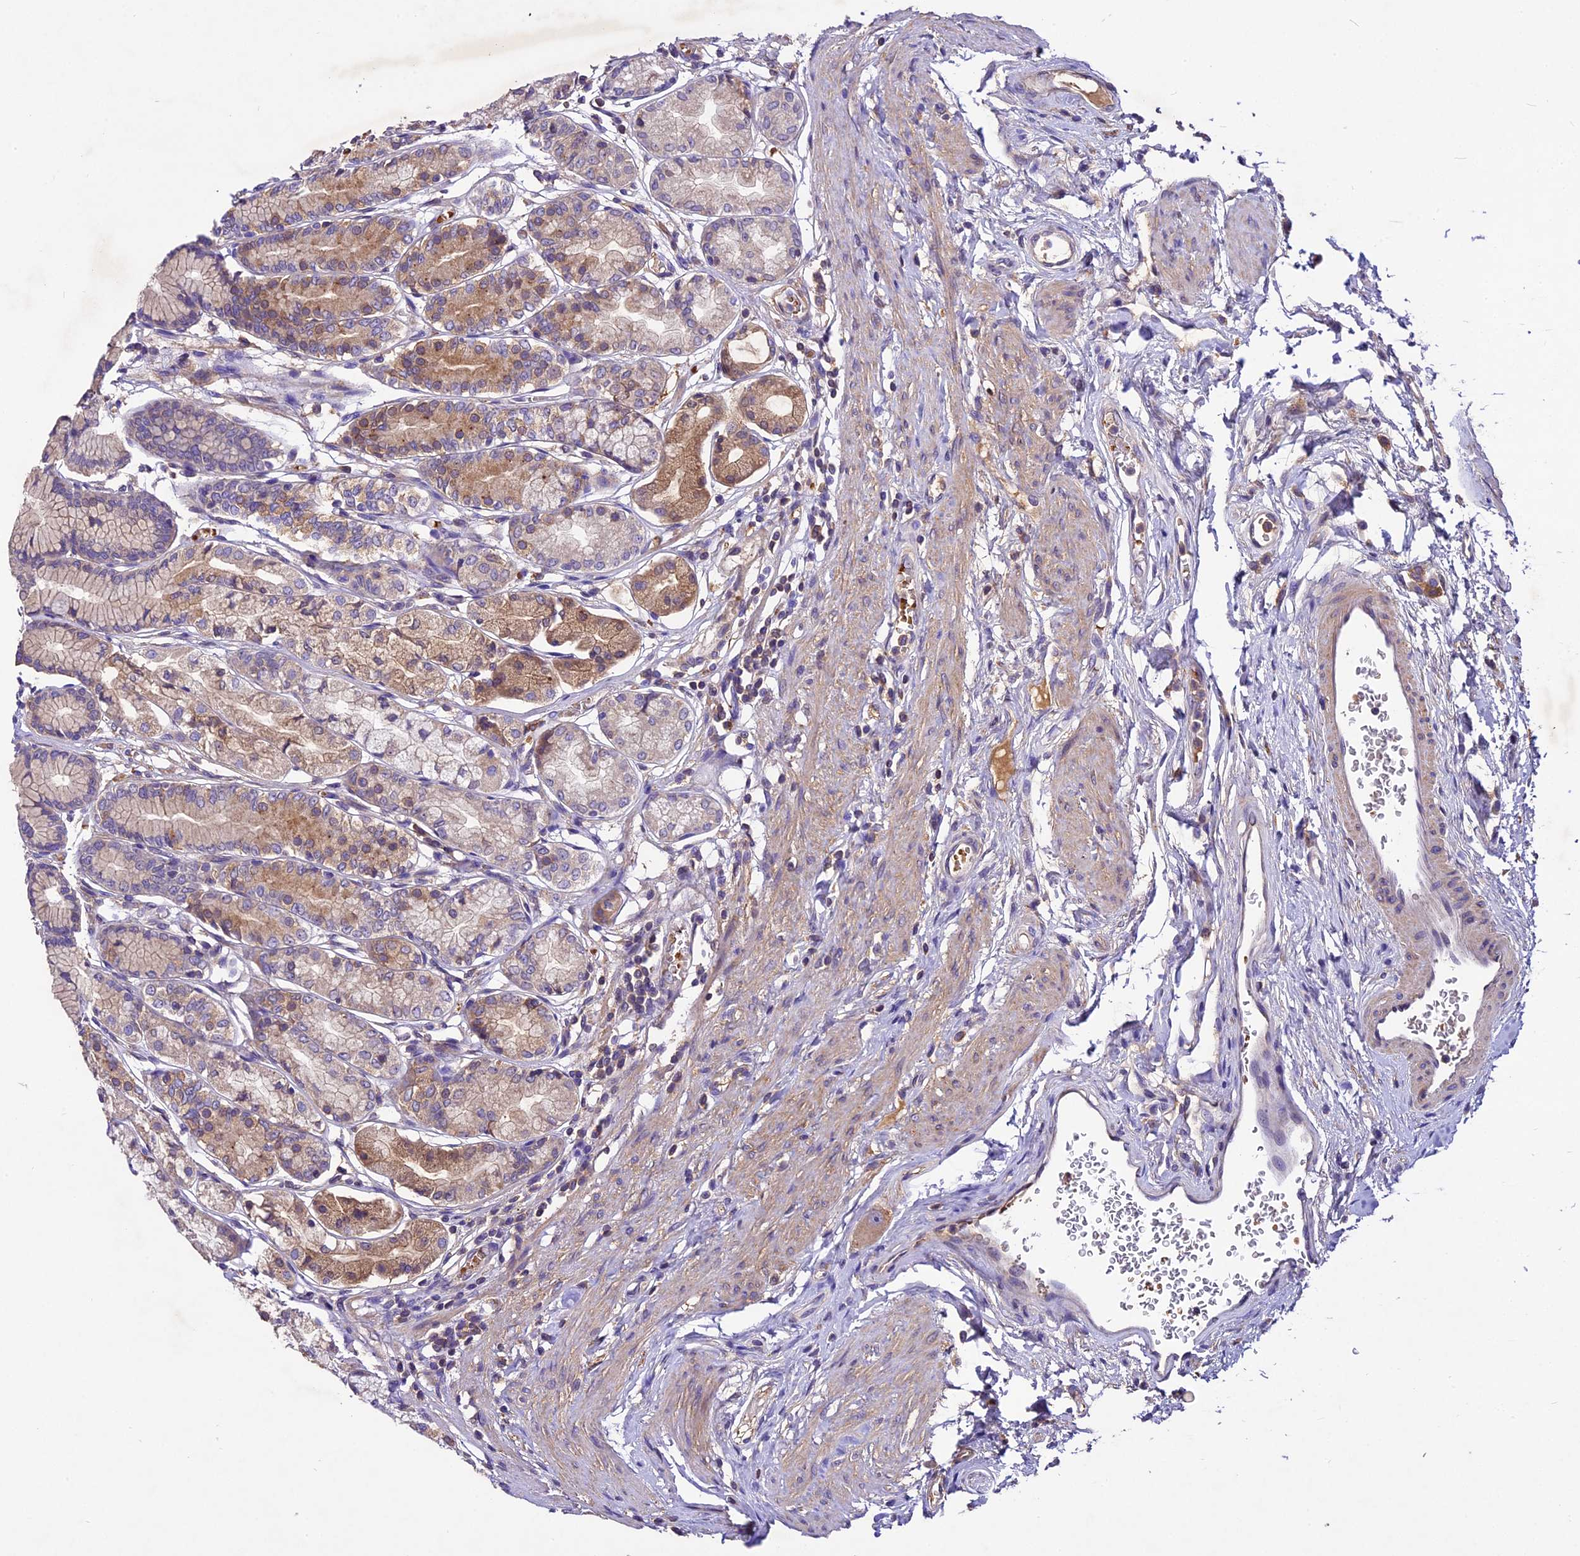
{"staining": {"intensity": "moderate", "quantity": ">75%", "location": "cytoplasmic/membranous"}, "tissue": "stomach", "cell_type": "Glandular cells", "image_type": "normal", "snomed": [{"axis": "morphology", "description": "Normal tissue, NOS"}, {"axis": "morphology", "description": "Adenocarcinoma, NOS"}, {"axis": "morphology", "description": "Adenocarcinoma, High grade"}, {"axis": "topography", "description": "Stomach, upper"}, {"axis": "topography", "description": "Stomach"}], "caption": "Immunohistochemistry staining of normal stomach, which exhibits medium levels of moderate cytoplasmic/membranous staining in about >75% of glandular cells indicating moderate cytoplasmic/membranous protein positivity. The staining was performed using DAB (brown) for protein detection and nuclei were counterstained in hematoxylin (blue).", "gene": "CILP2", "patient": {"sex": "female", "age": 65}}